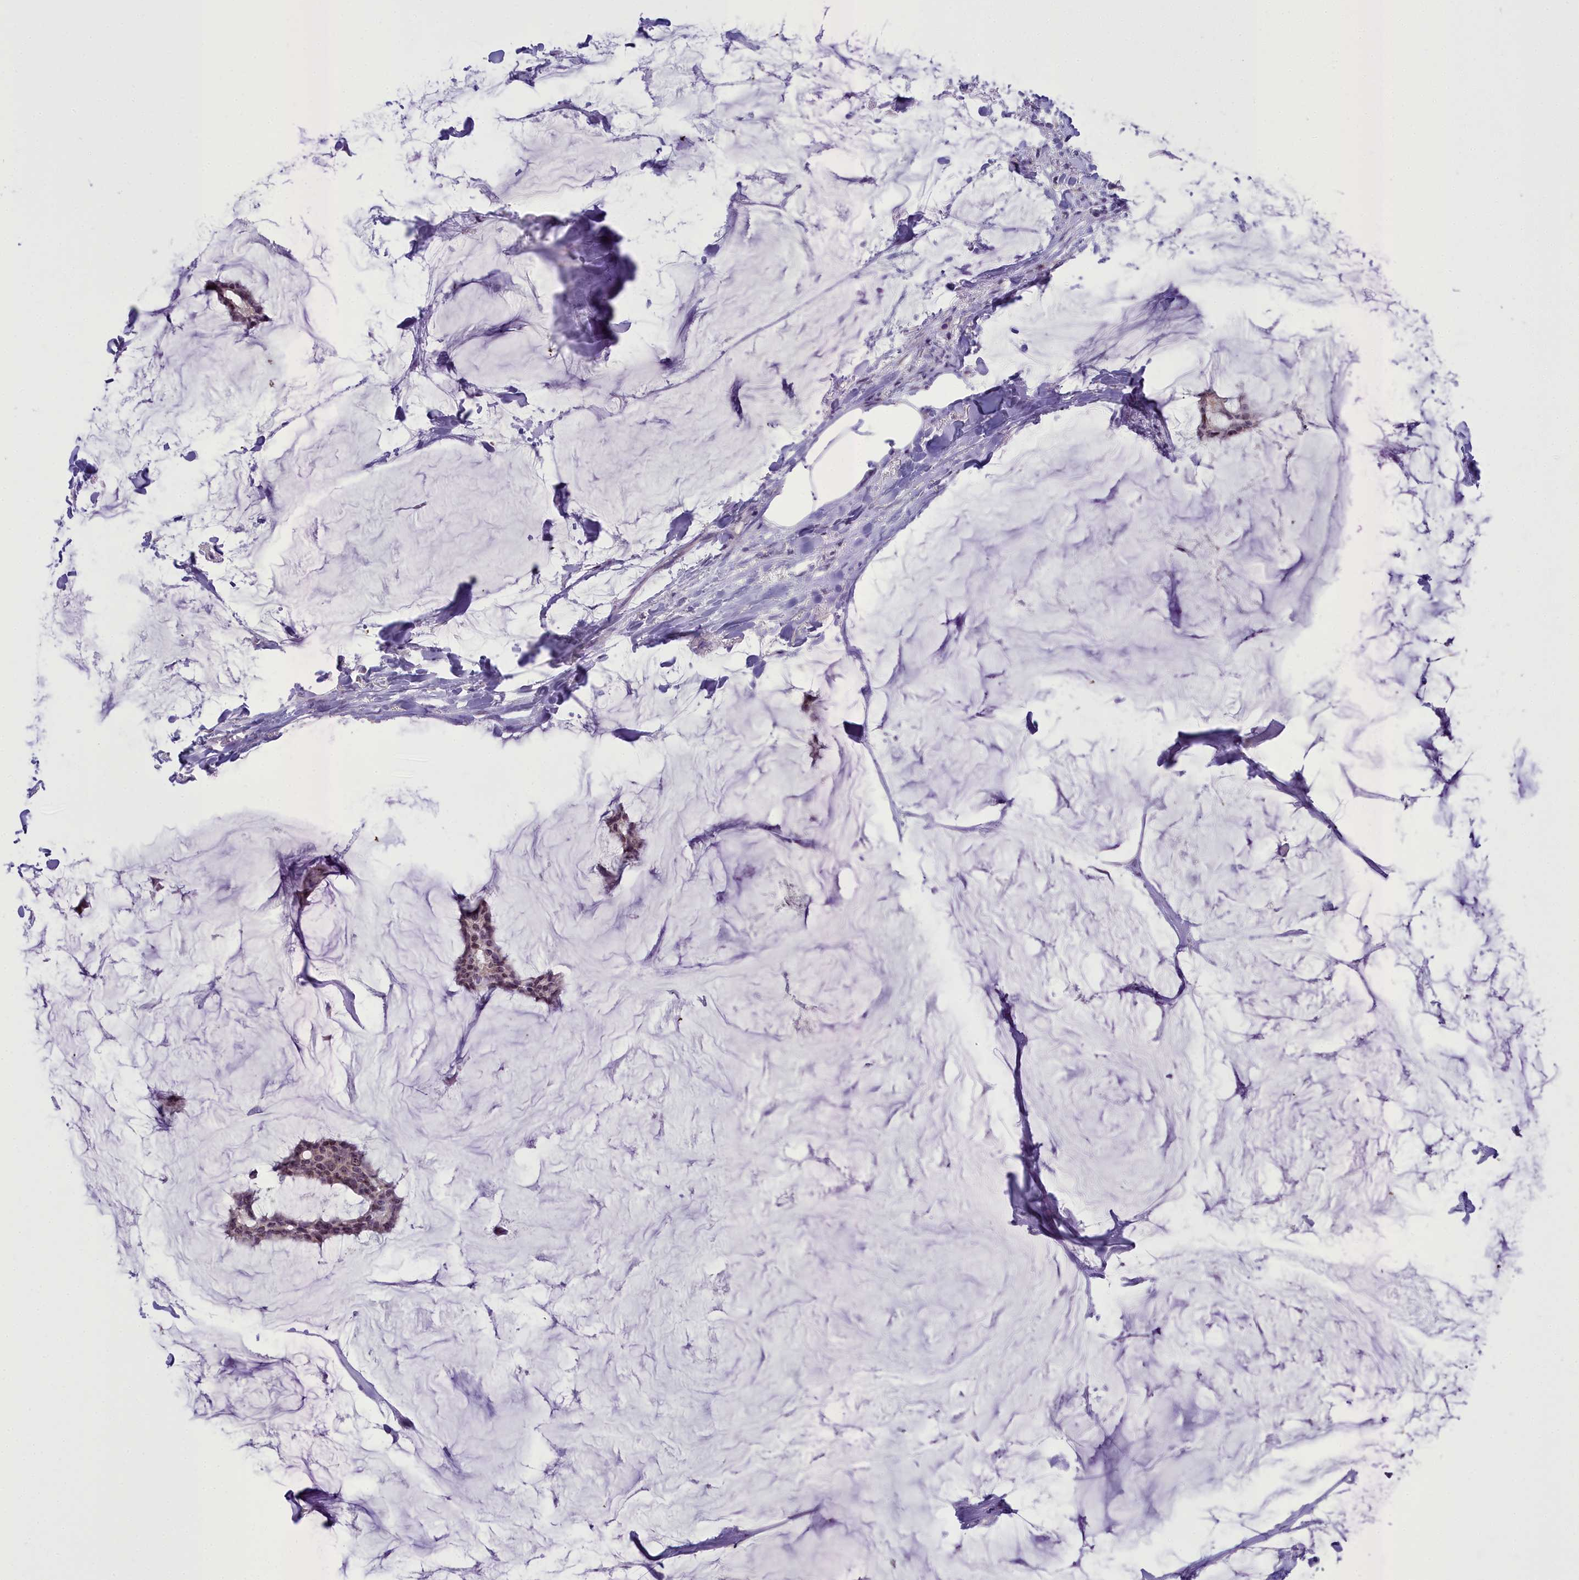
{"staining": {"intensity": "weak", "quantity": "<25%", "location": "nuclear"}, "tissue": "breast cancer", "cell_type": "Tumor cells", "image_type": "cancer", "snomed": [{"axis": "morphology", "description": "Duct carcinoma"}, {"axis": "topography", "description": "Breast"}], "caption": "Tumor cells show no significant positivity in breast intraductal carcinoma. The staining was performed using DAB (3,3'-diaminobenzidine) to visualize the protein expression in brown, while the nuclei were stained in blue with hematoxylin (Magnification: 20x).", "gene": "B9D2", "patient": {"sex": "female", "age": 93}}